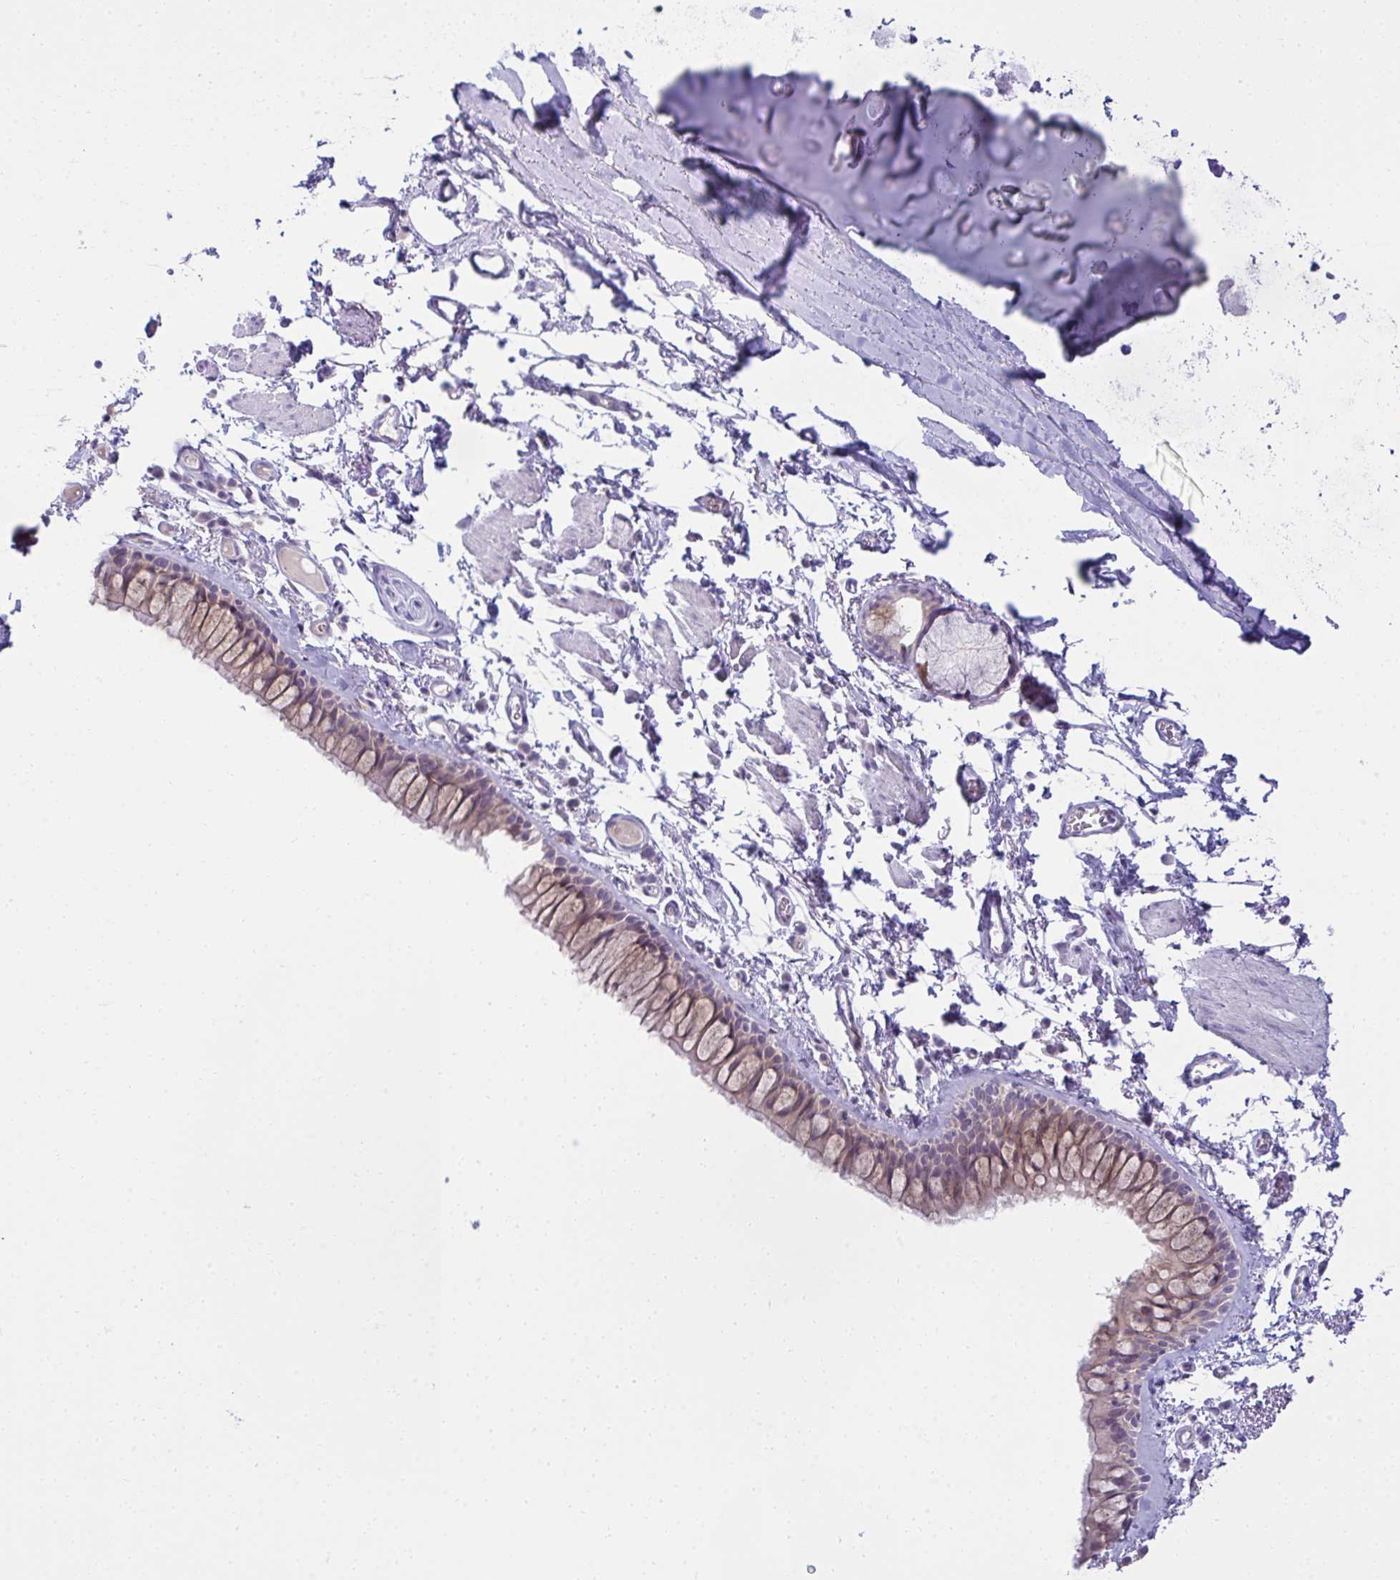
{"staining": {"intensity": "weak", "quantity": "25%-75%", "location": "cytoplasmic/membranous"}, "tissue": "bronchus", "cell_type": "Respiratory epithelial cells", "image_type": "normal", "snomed": [{"axis": "morphology", "description": "Normal tissue, NOS"}, {"axis": "topography", "description": "Cartilage tissue"}, {"axis": "topography", "description": "Bronchus"}], "caption": "Benign bronchus reveals weak cytoplasmic/membranous positivity in approximately 25%-75% of respiratory epithelial cells, visualized by immunohistochemistry.", "gene": "RANBP2", "patient": {"sex": "female", "age": 79}}